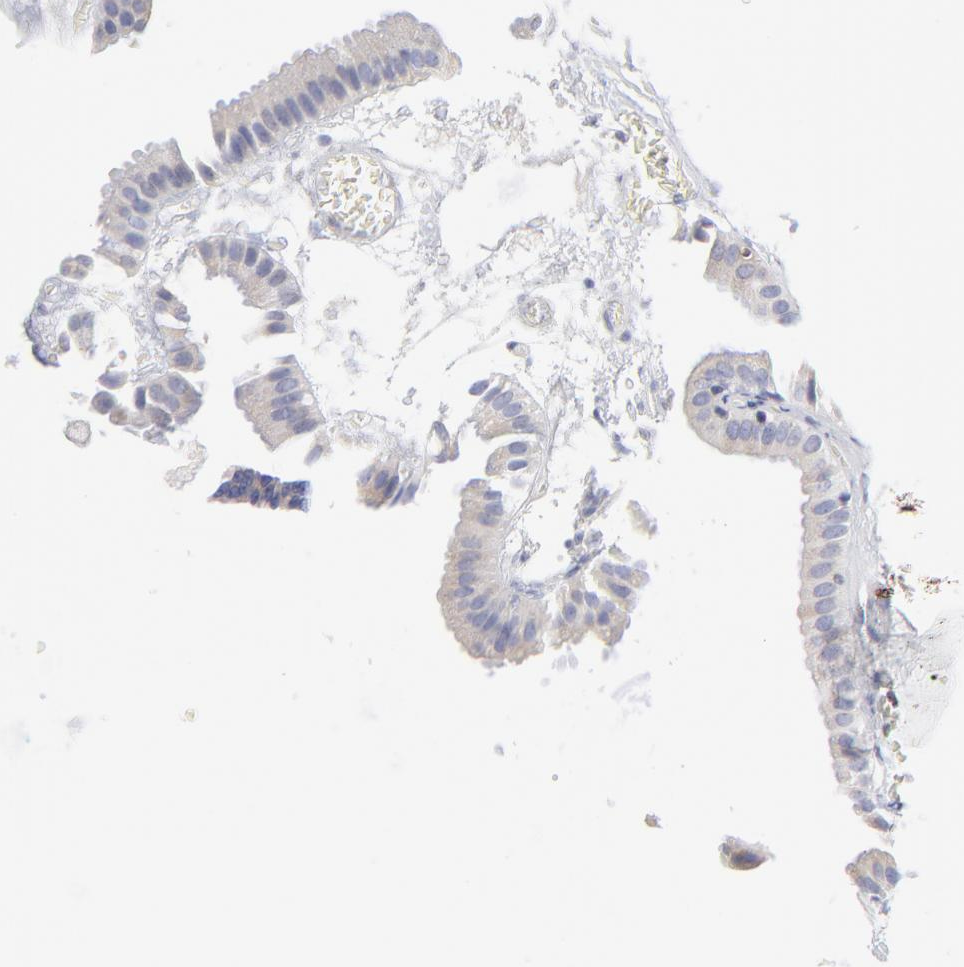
{"staining": {"intensity": "weak", "quantity": ">75%", "location": "cytoplasmic/membranous"}, "tissue": "gallbladder", "cell_type": "Glandular cells", "image_type": "normal", "snomed": [{"axis": "morphology", "description": "Normal tissue, NOS"}, {"axis": "topography", "description": "Gallbladder"}], "caption": "Immunohistochemistry of benign gallbladder exhibits low levels of weak cytoplasmic/membranous expression in about >75% of glandular cells.", "gene": "MOSPD2", "patient": {"sex": "female", "age": 63}}